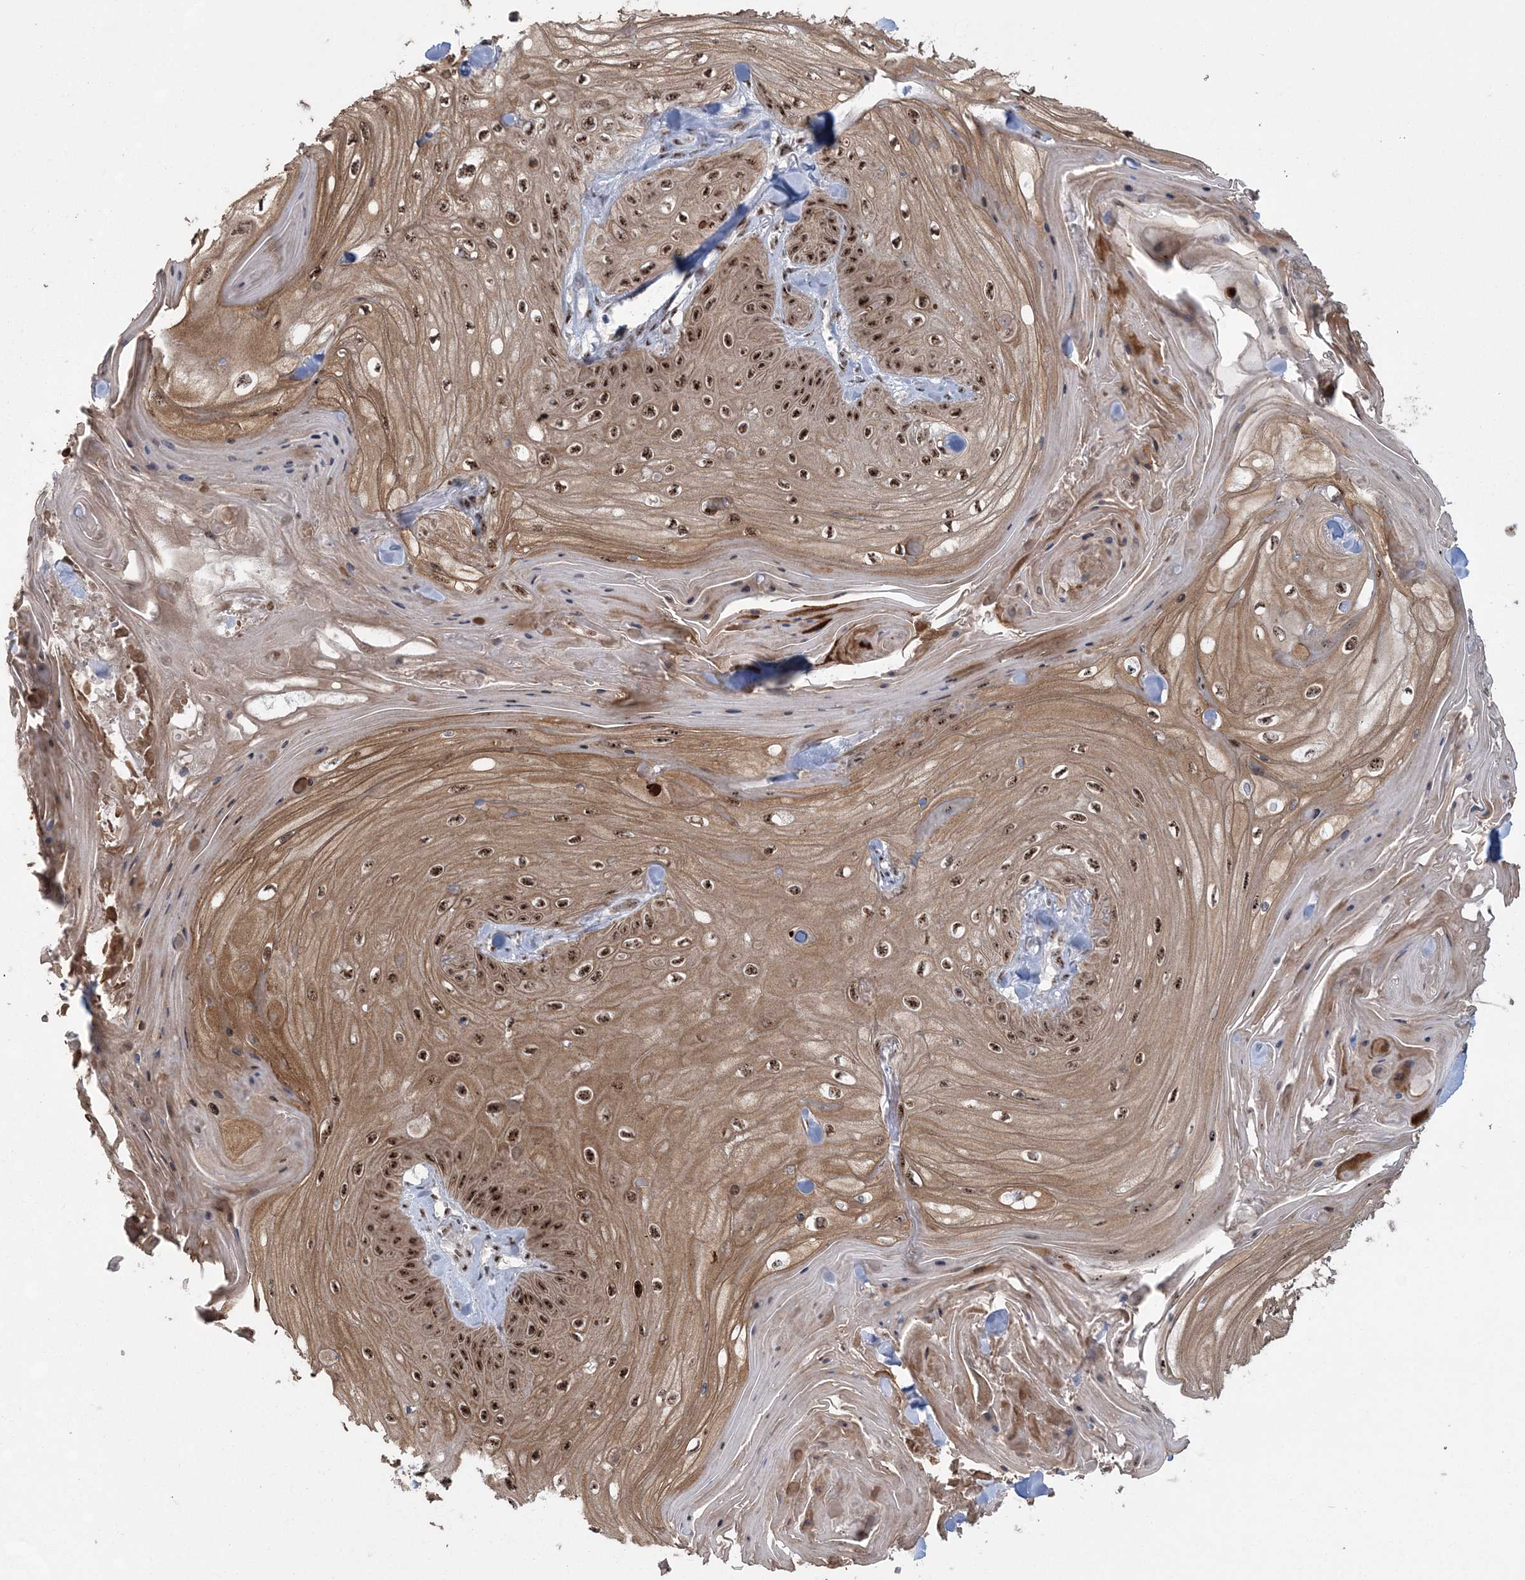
{"staining": {"intensity": "moderate", "quantity": ">75%", "location": "cytoplasmic/membranous,nuclear"}, "tissue": "skin cancer", "cell_type": "Tumor cells", "image_type": "cancer", "snomed": [{"axis": "morphology", "description": "Squamous cell carcinoma, NOS"}, {"axis": "topography", "description": "Skin"}], "caption": "High-power microscopy captured an immunohistochemistry micrograph of skin cancer (squamous cell carcinoma), revealing moderate cytoplasmic/membranous and nuclear positivity in approximately >75% of tumor cells. (DAB (3,3'-diaminobenzidine) IHC, brown staining for protein, blue staining for nuclei).", "gene": "KDM6B", "patient": {"sex": "male", "age": 74}}